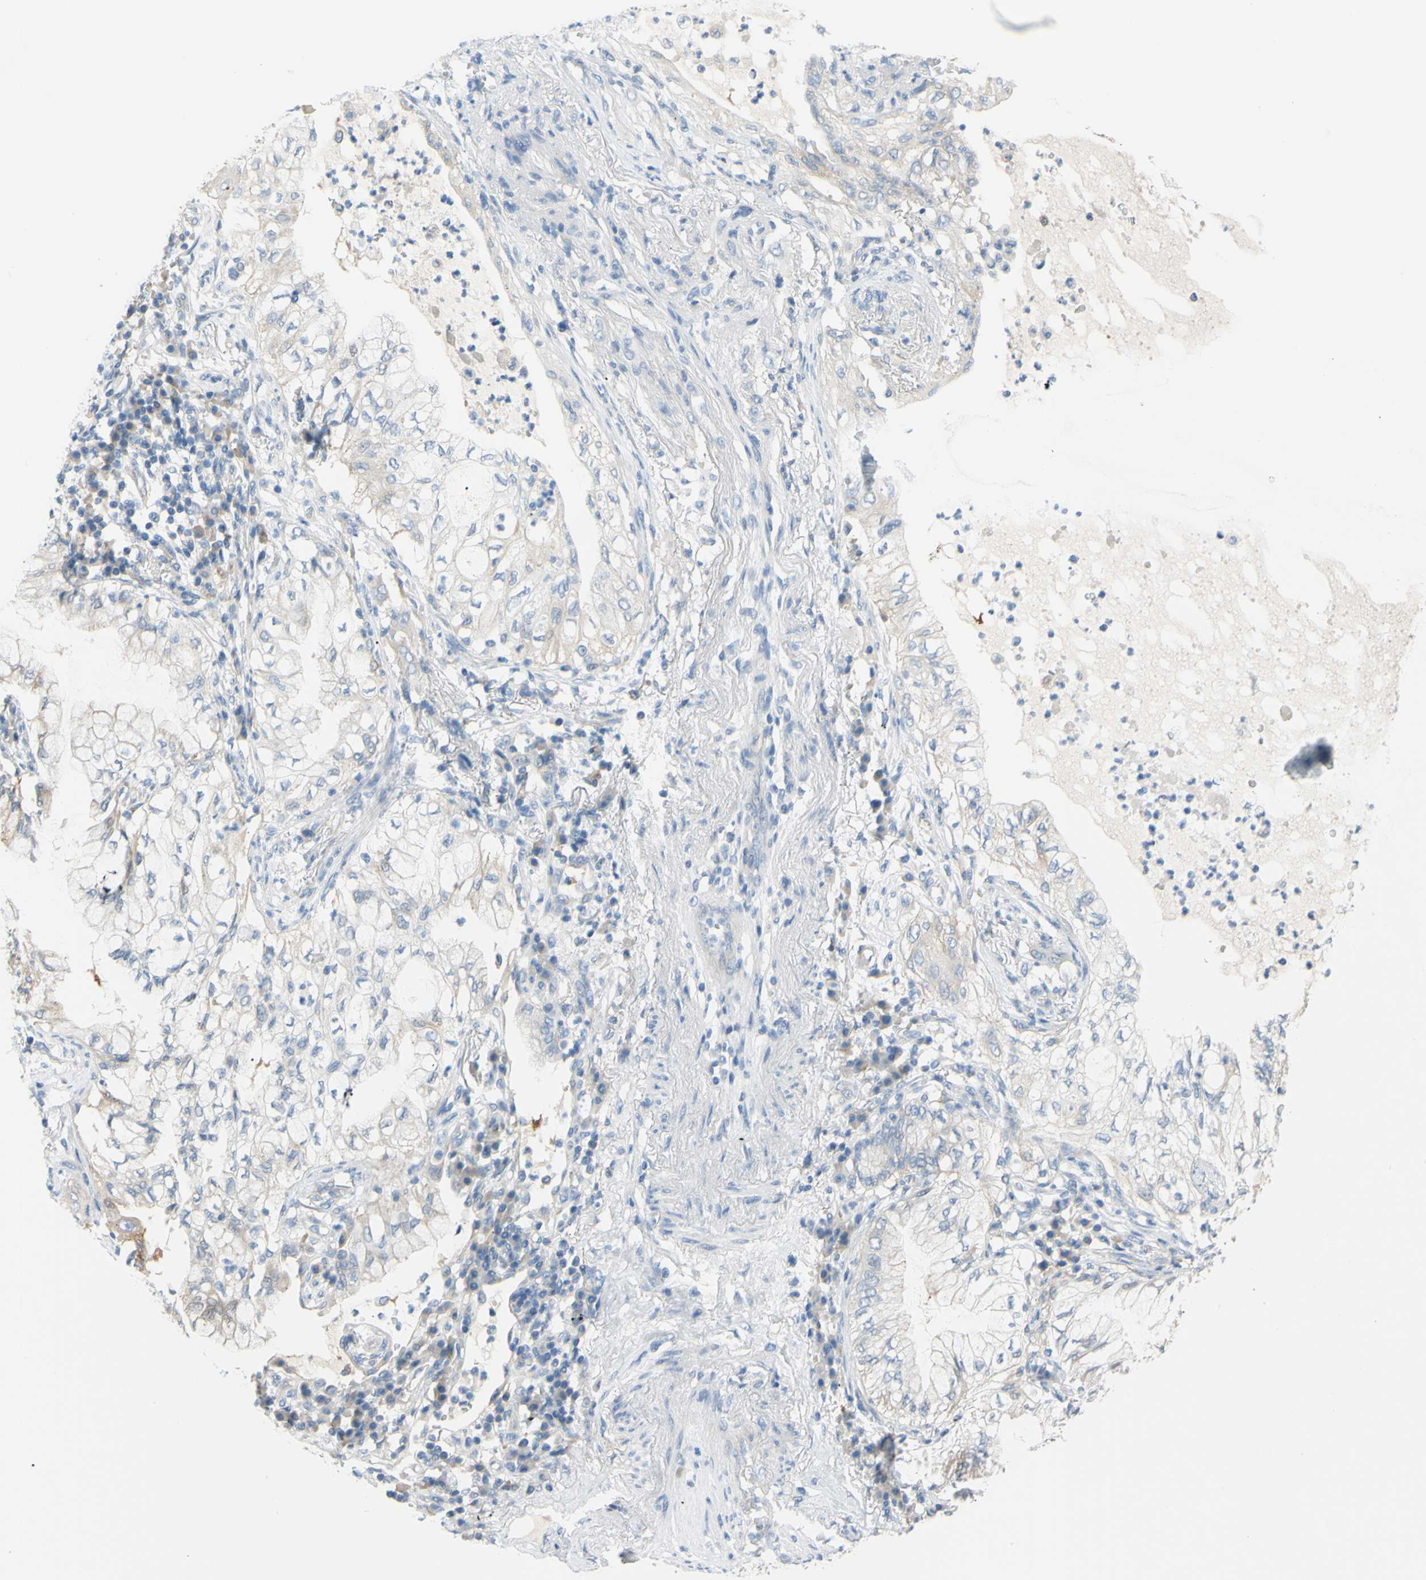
{"staining": {"intensity": "negative", "quantity": "none", "location": "none"}, "tissue": "lung cancer", "cell_type": "Tumor cells", "image_type": "cancer", "snomed": [{"axis": "morphology", "description": "Adenocarcinoma, NOS"}, {"axis": "topography", "description": "Lung"}], "caption": "This is an IHC image of human lung cancer (adenocarcinoma). There is no expression in tumor cells.", "gene": "FRMD4B", "patient": {"sex": "female", "age": 70}}